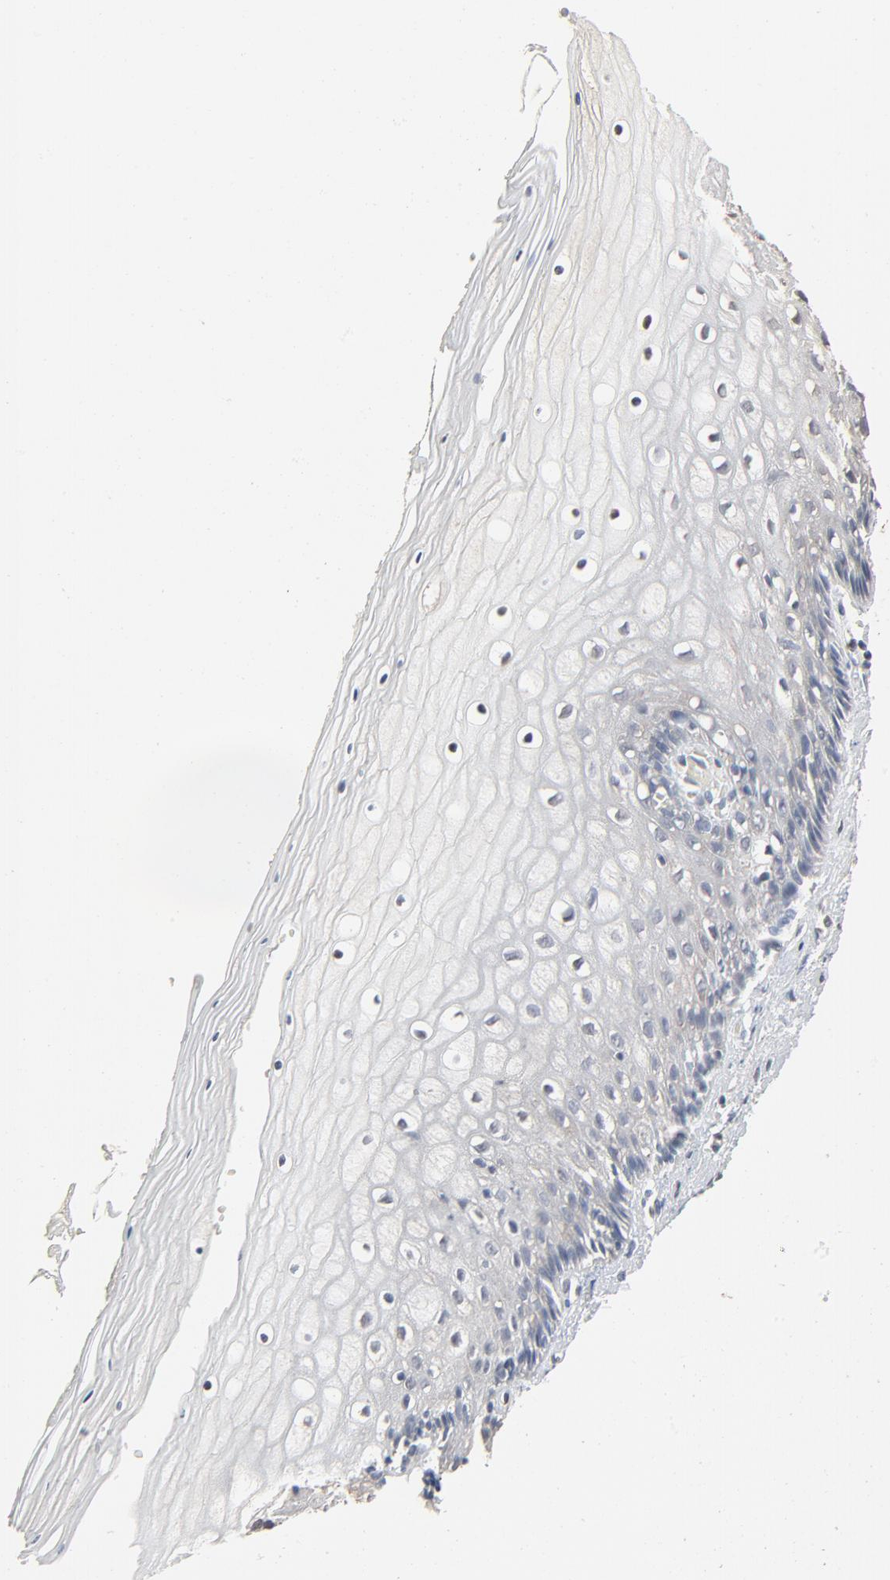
{"staining": {"intensity": "negative", "quantity": "none", "location": "none"}, "tissue": "vagina", "cell_type": "Squamous epithelial cells", "image_type": "normal", "snomed": [{"axis": "morphology", "description": "Normal tissue, NOS"}, {"axis": "topography", "description": "Vagina"}], "caption": "Micrograph shows no significant protein staining in squamous epithelial cells of unremarkable vagina. The staining was performed using DAB to visualize the protein expression in brown, while the nuclei were stained in blue with hematoxylin (Magnification: 20x).", "gene": "CCT5", "patient": {"sex": "female", "age": 46}}